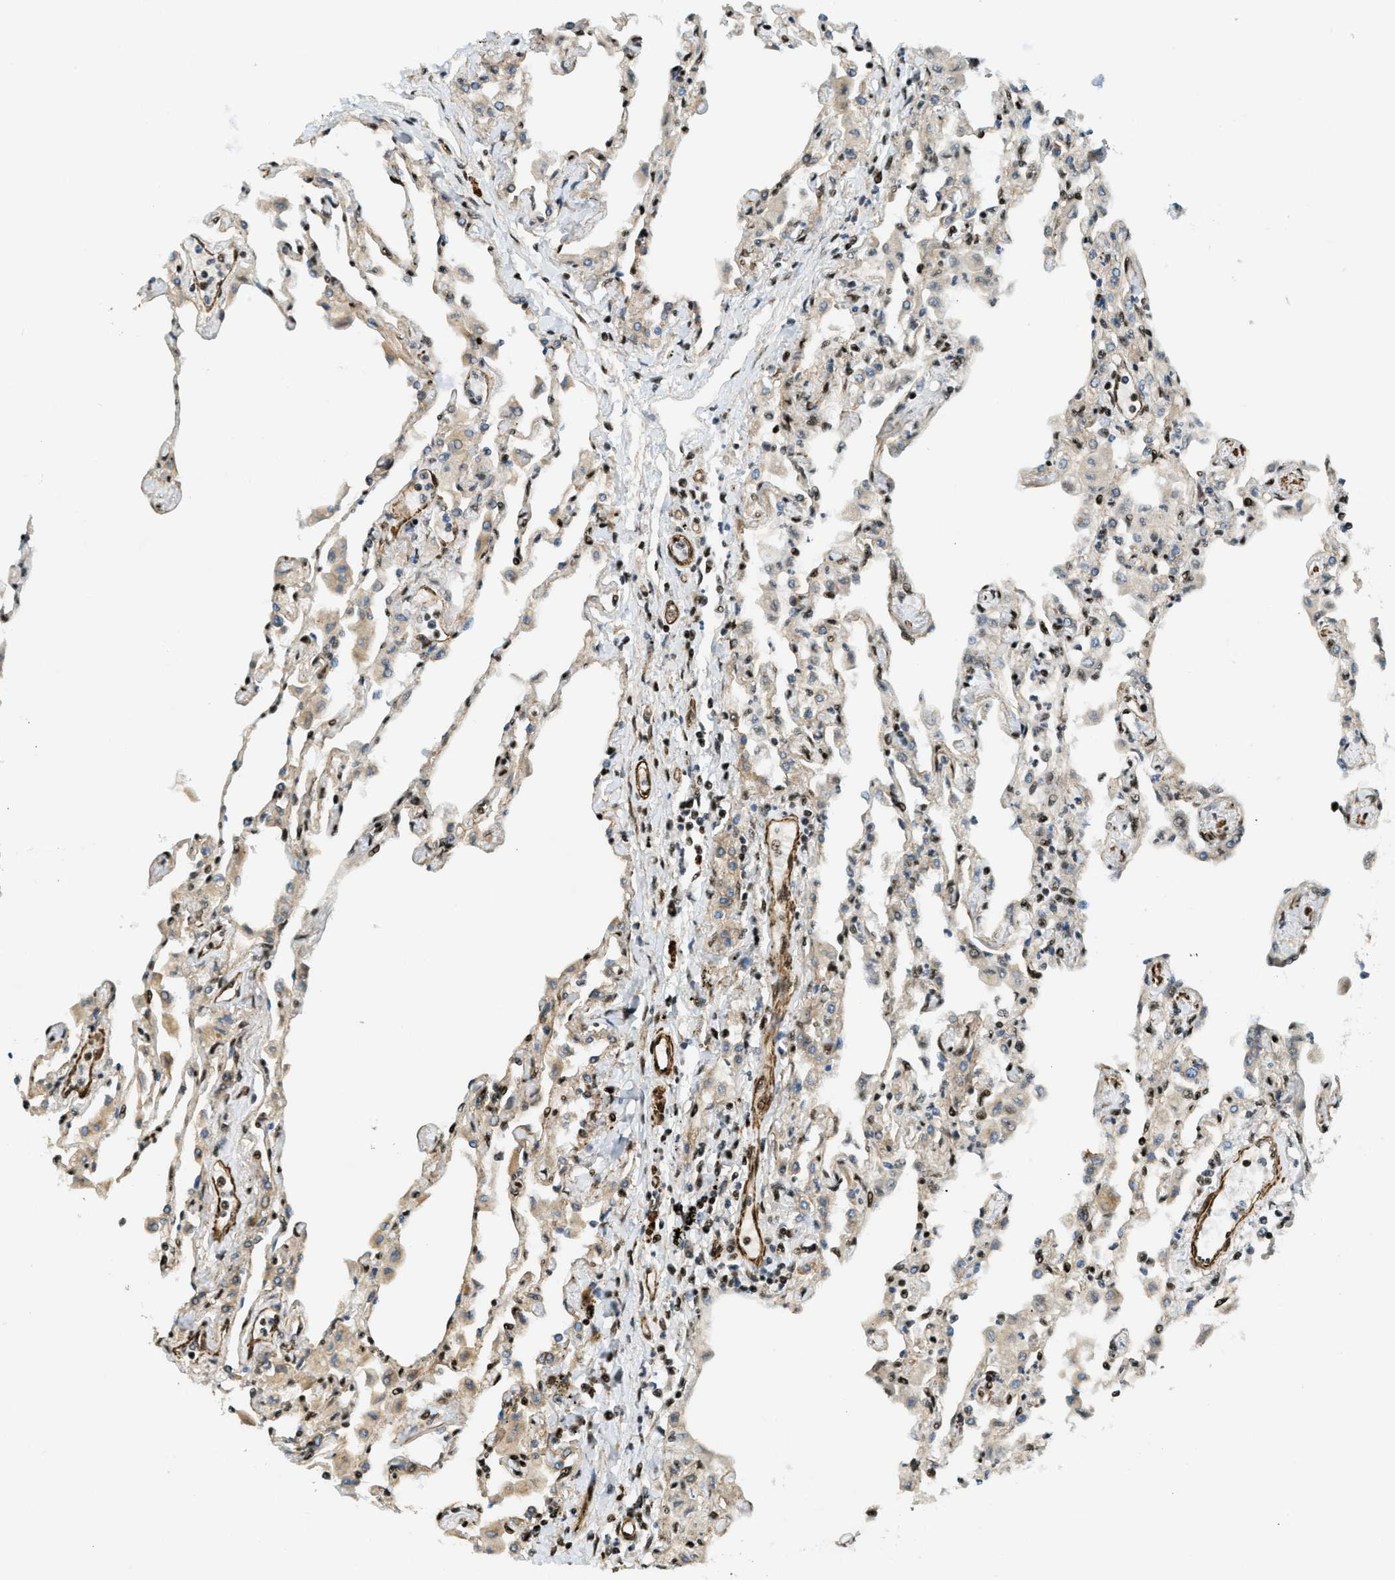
{"staining": {"intensity": "strong", "quantity": "25%-75%", "location": "cytoplasmic/membranous,nuclear"}, "tissue": "lung", "cell_type": "Alveolar cells", "image_type": "normal", "snomed": [{"axis": "morphology", "description": "Normal tissue, NOS"}, {"axis": "topography", "description": "Bronchus"}, {"axis": "topography", "description": "Lung"}], "caption": "Immunohistochemistry photomicrograph of normal lung stained for a protein (brown), which exhibits high levels of strong cytoplasmic/membranous,nuclear positivity in about 25%-75% of alveolar cells.", "gene": "CFAP36", "patient": {"sex": "female", "age": 49}}